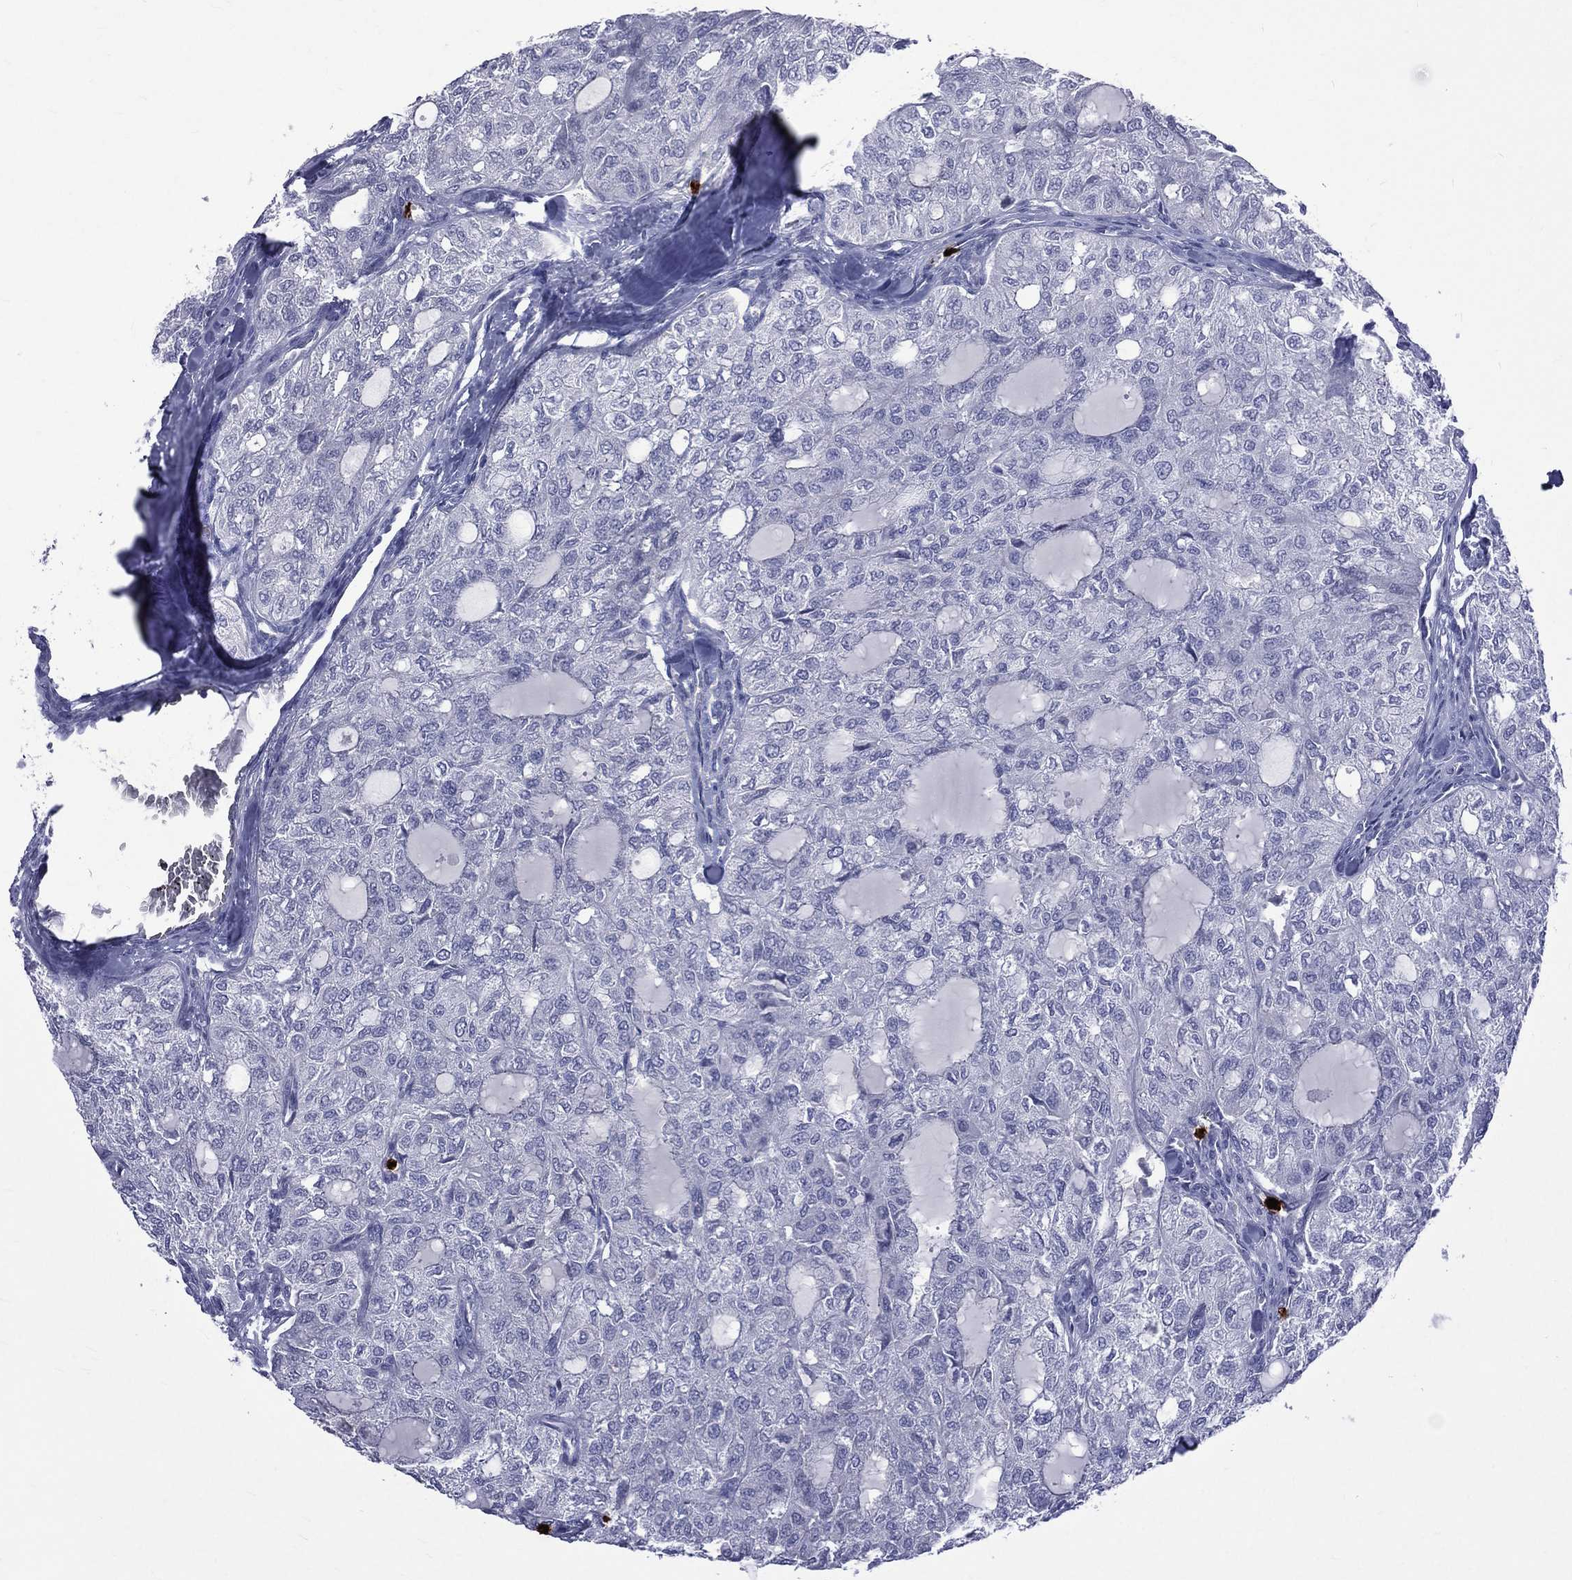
{"staining": {"intensity": "negative", "quantity": "none", "location": "none"}, "tissue": "thyroid cancer", "cell_type": "Tumor cells", "image_type": "cancer", "snomed": [{"axis": "morphology", "description": "Follicular adenoma carcinoma, NOS"}, {"axis": "topography", "description": "Thyroid gland"}], "caption": "This image is of thyroid cancer (follicular adenoma carcinoma) stained with immunohistochemistry to label a protein in brown with the nuclei are counter-stained blue. There is no staining in tumor cells.", "gene": "ELANE", "patient": {"sex": "male", "age": 75}}